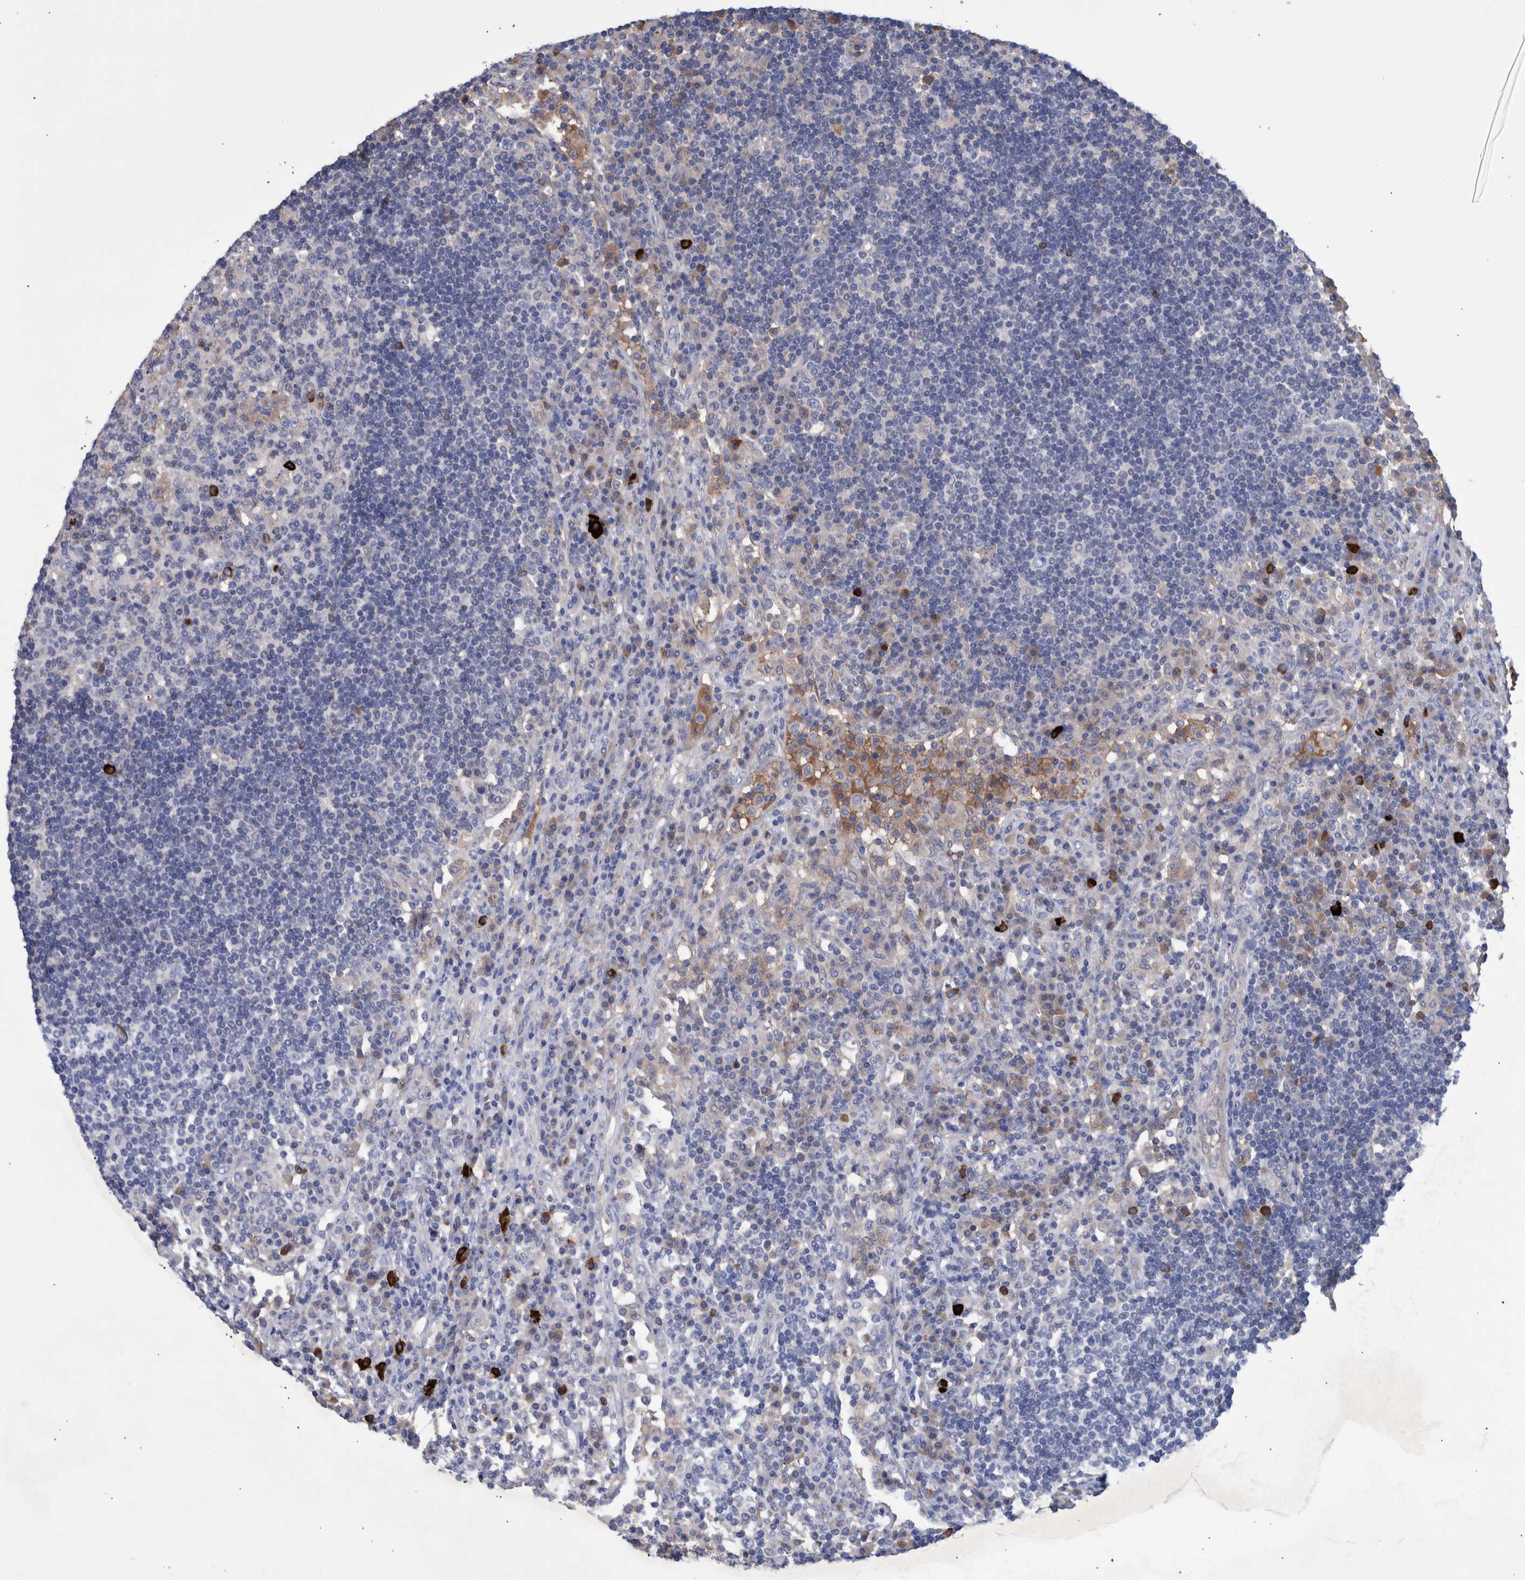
{"staining": {"intensity": "negative", "quantity": "none", "location": "none"}, "tissue": "lymph node", "cell_type": "Germinal center cells", "image_type": "normal", "snomed": [{"axis": "morphology", "description": "Normal tissue, NOS"}, {"axis": "topography", "description": "Lymph node"}], "caption": "Immunohistochemistry (IHC) micrograph of unremarkable lymph node: human lymph node stained with DAB demonstrates no significant protein positivity in germinal center cells.", "gene": "DLL4", "patient": {"sex": "female", "age": 53}}